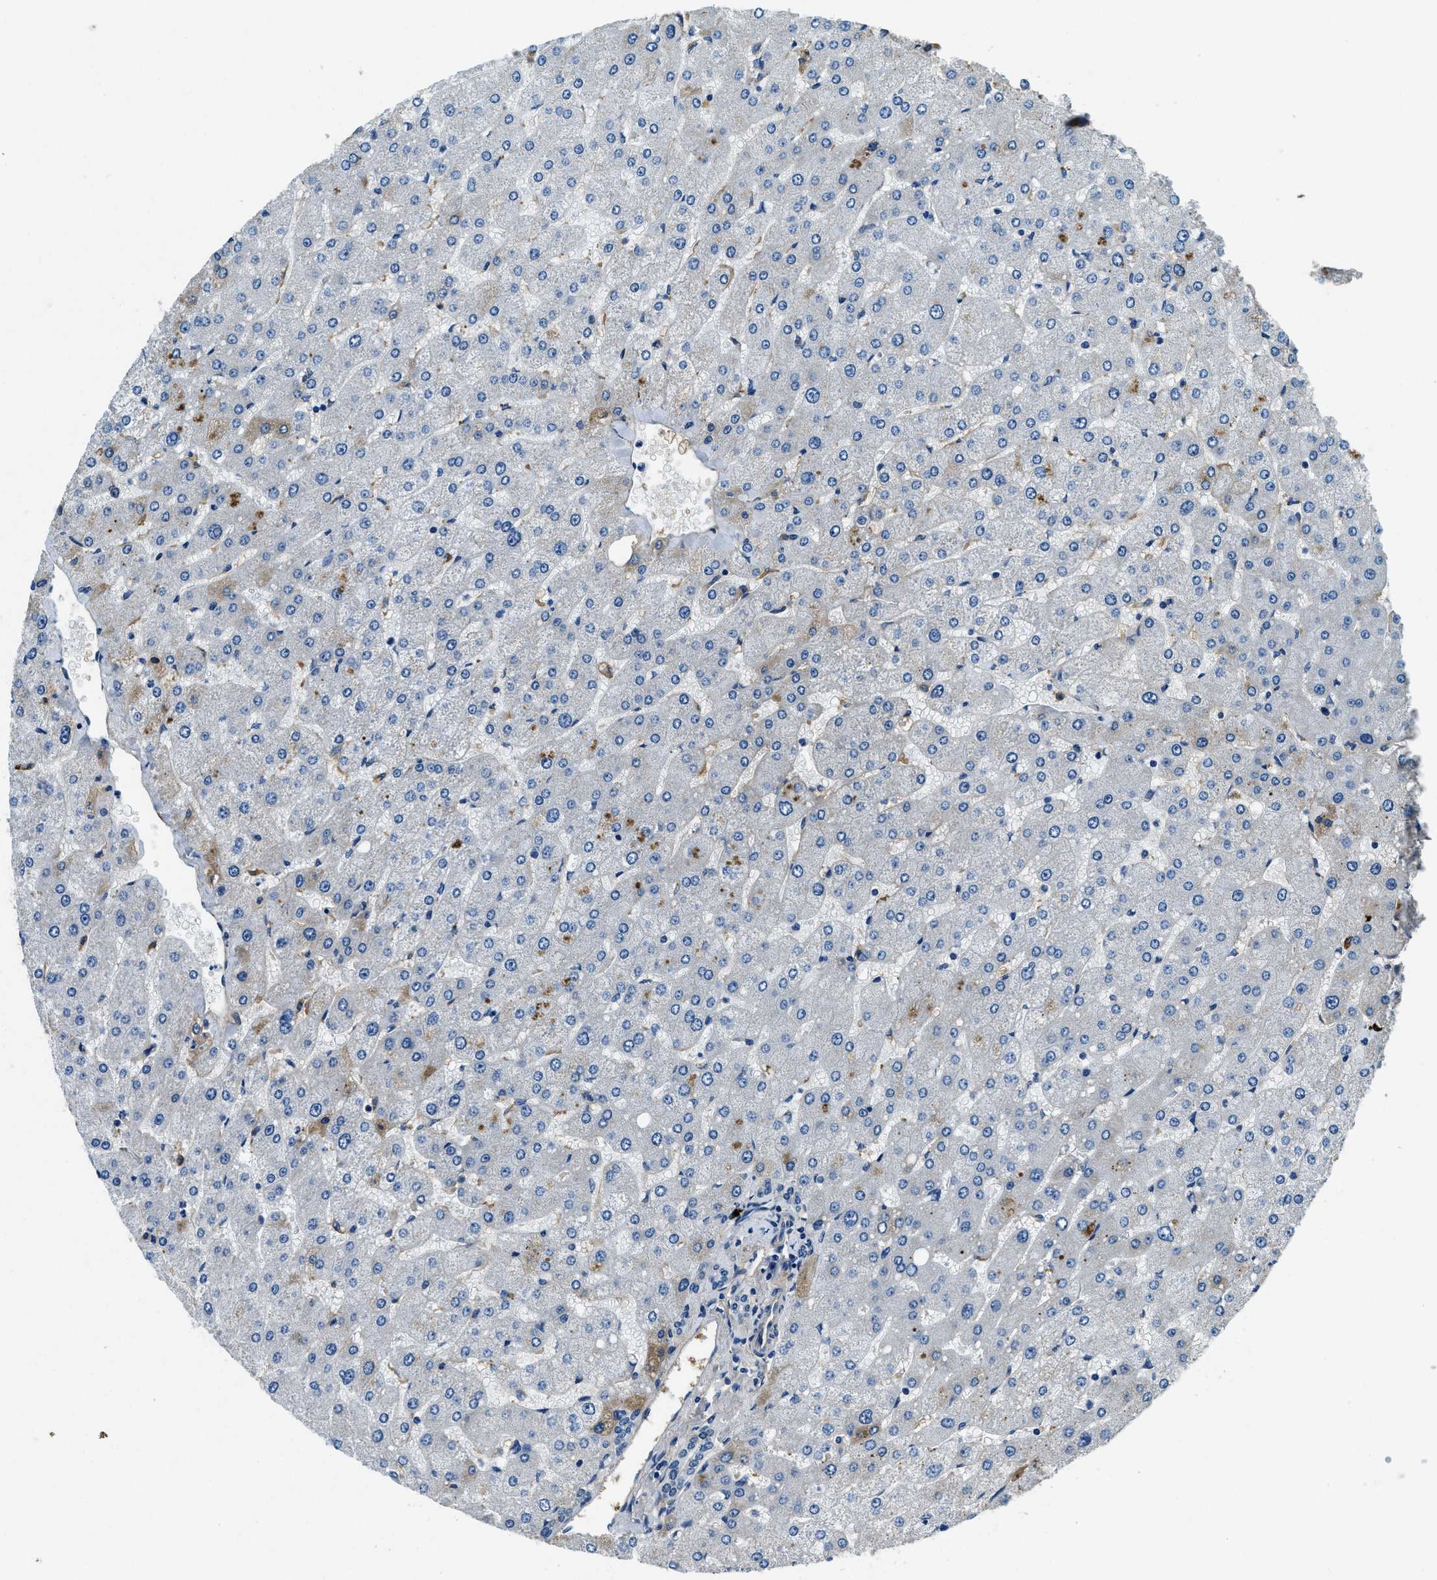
{"staining": {"intensity": "negative", "quantity": "none", "location": "none"}, "tissue": "liver", "cell_type": "Cholangiocytes", "image_type": "normal", "snomed": [{"axis": "morphology", "description": "Normal tissue, NOS"}, {"axis": "topography", "description": "Liver"}], "caption": "This histopathology image is of benign liver stained with immunohistochemistry to label a protein in brown with the nuclei are counter-stained blue. There is no staining in cholangiocytes.", "gene": "TMEM186", "patient": {"sex": "male", "age": 55}}